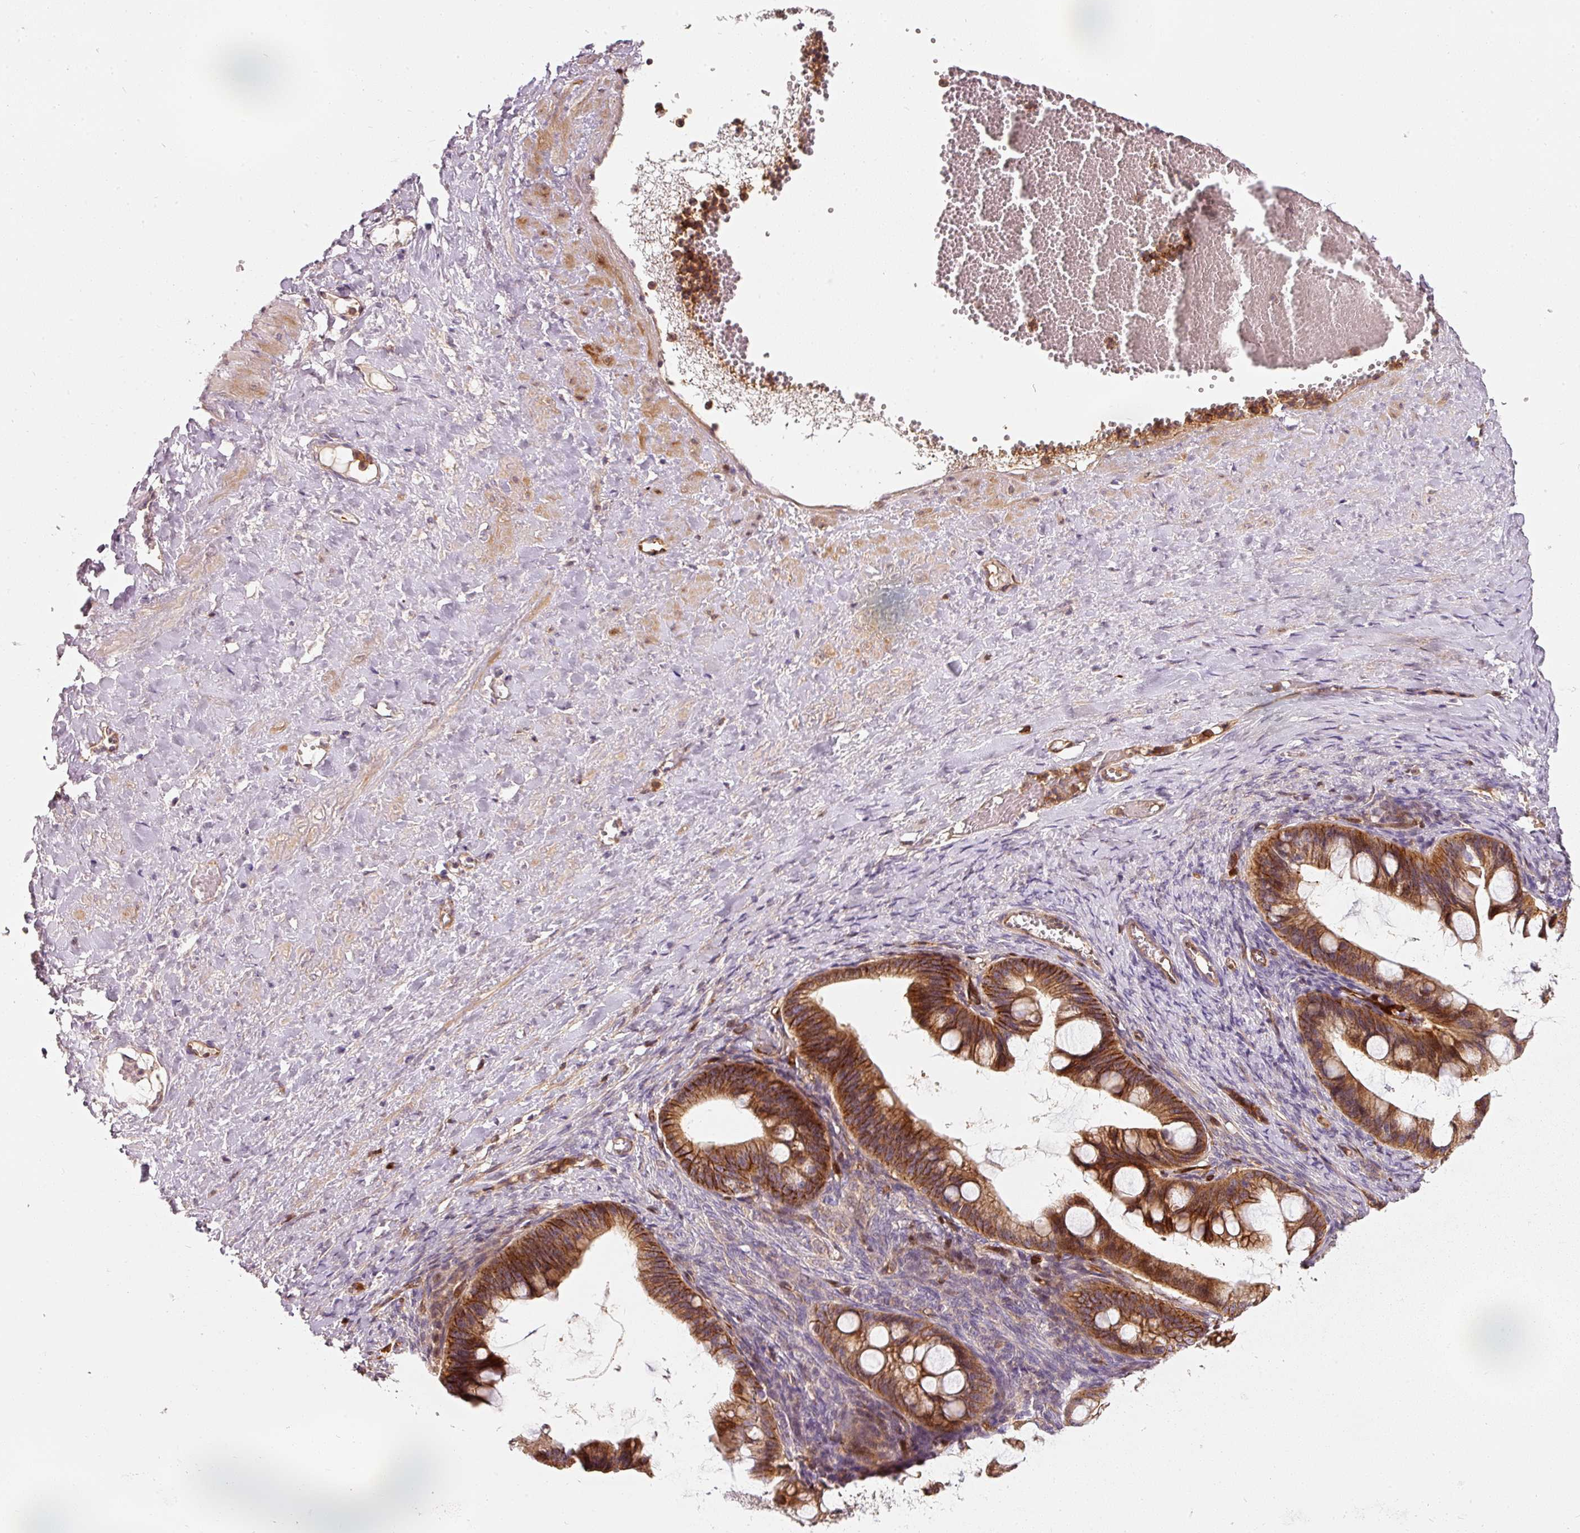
{"staining": {"intensity": "strong", "quantity": ">75%", "location": "cytoplasmic/membranous"}, "tissue": "ovarian cancer", "cell_type": "Tumor cells", "image_type": "cancer", "snomed": [{"axis": "morphology", "description": "Cystadenocarcinoma, mucinous, NOS"}, {"axis": "topography", "description": "Ovary"}], "caption": "Protein expression analysis of human mucinous cystadenocarcinoma (ovarian) reveals strong cytoplasmic/membranous expression in about >75% of tumor cells.", "gene": "IQGAP2", "patient": {"sex": "female", "age": 73}}